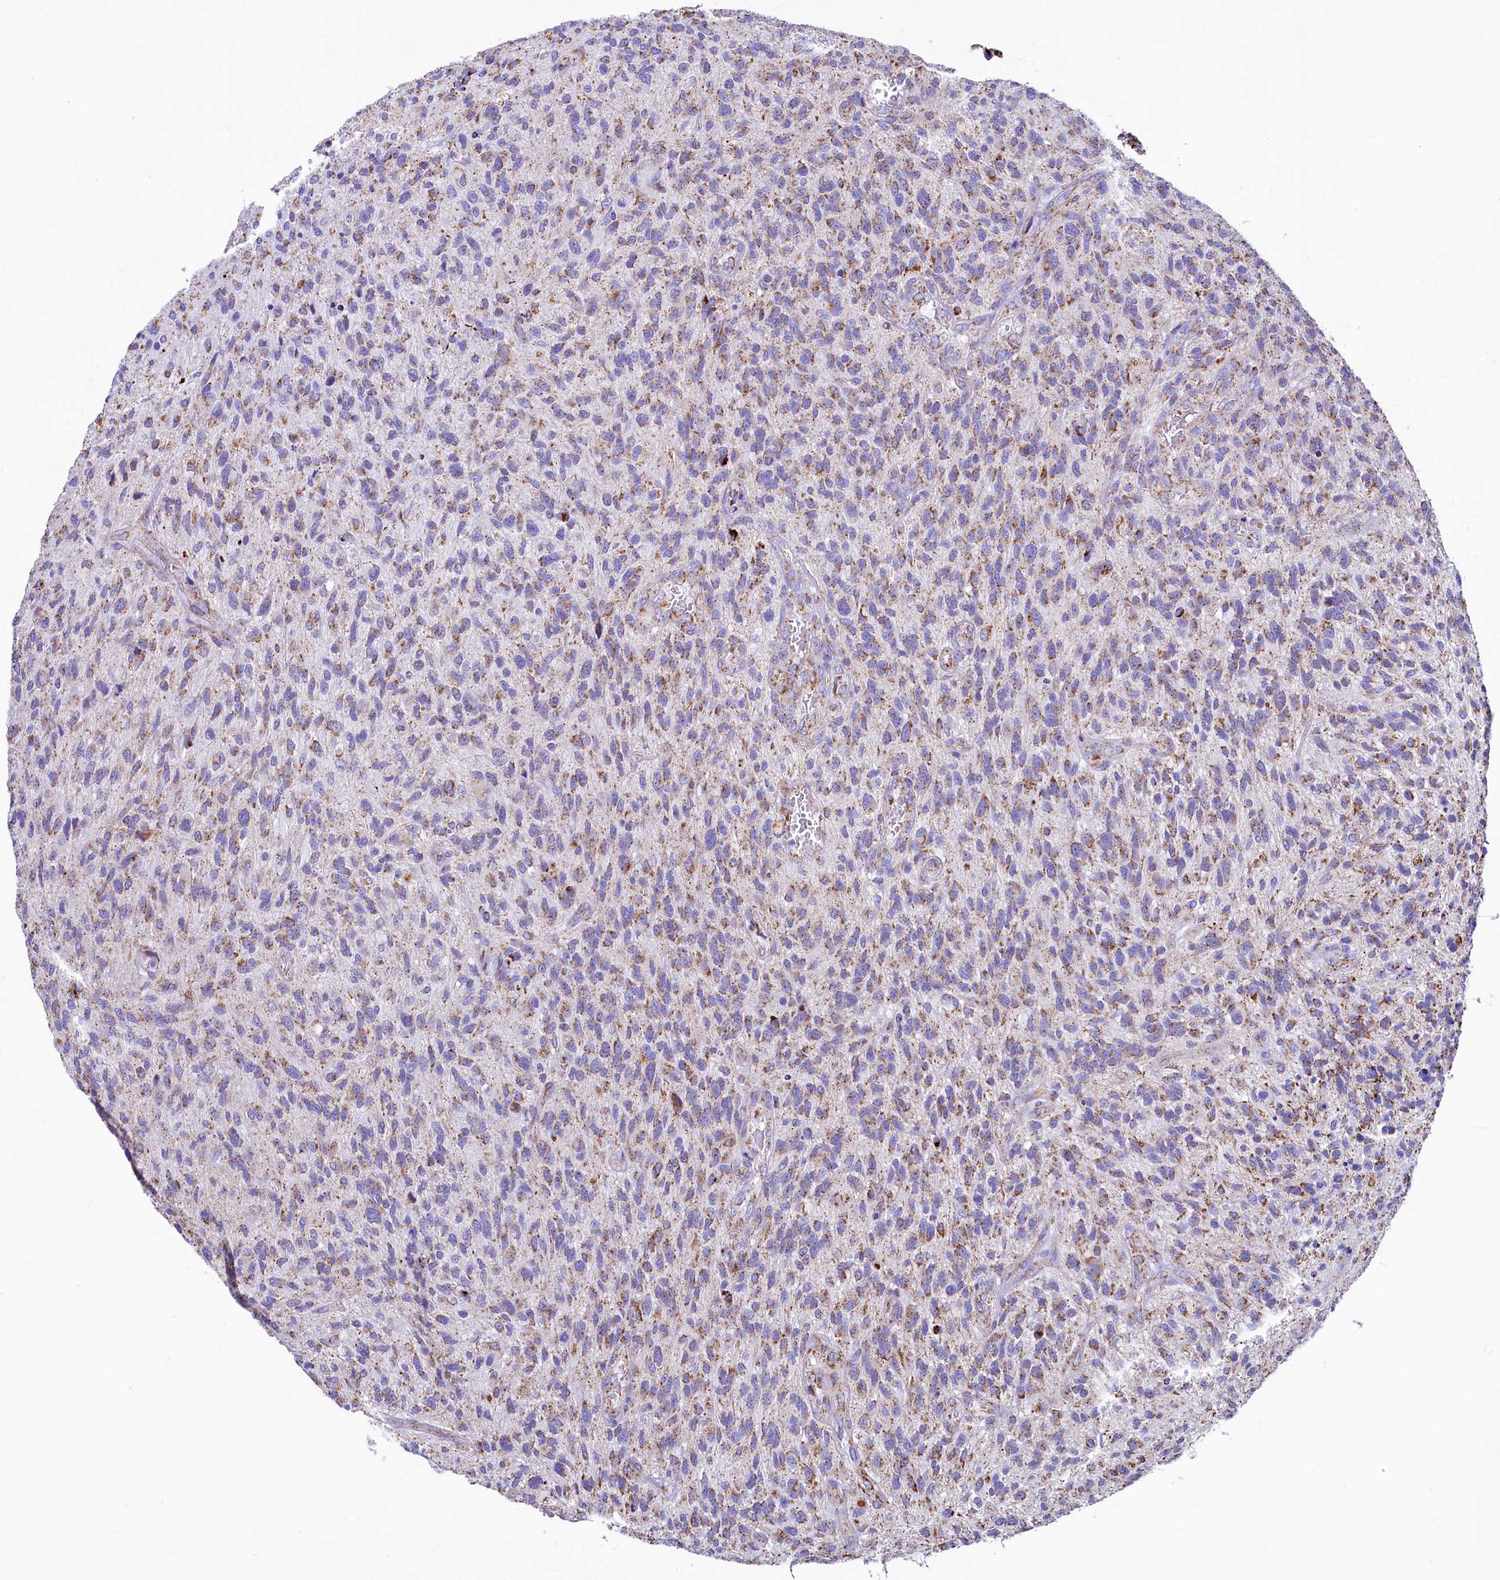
{"staining": {"intensity": "weak", "quantity": "25%-75%", "location": "cytoplasmic/membranous"}, "tissue": "glioma", "cell_type": "Tumor cells", "image_type": "cancer", "snomed": [{"axis": "morphology", "description": "Glioma, malignant, High grade"}, {"axis": "topography", "description": "Brain"}], "caption": "Immunohistochemical staining of human glioma exhibits low levels of weak cytoplasmic/membranous expression in approximately 25%-75% of tumor cells. Using DAB (3,3'-diaminobenzidine) (brown) and hematoxylin (blue) stains, captured at high magnification using brightfield microscopy.", "gene": "IDH3A", "patient": {"sex": "male", "age": 47}}